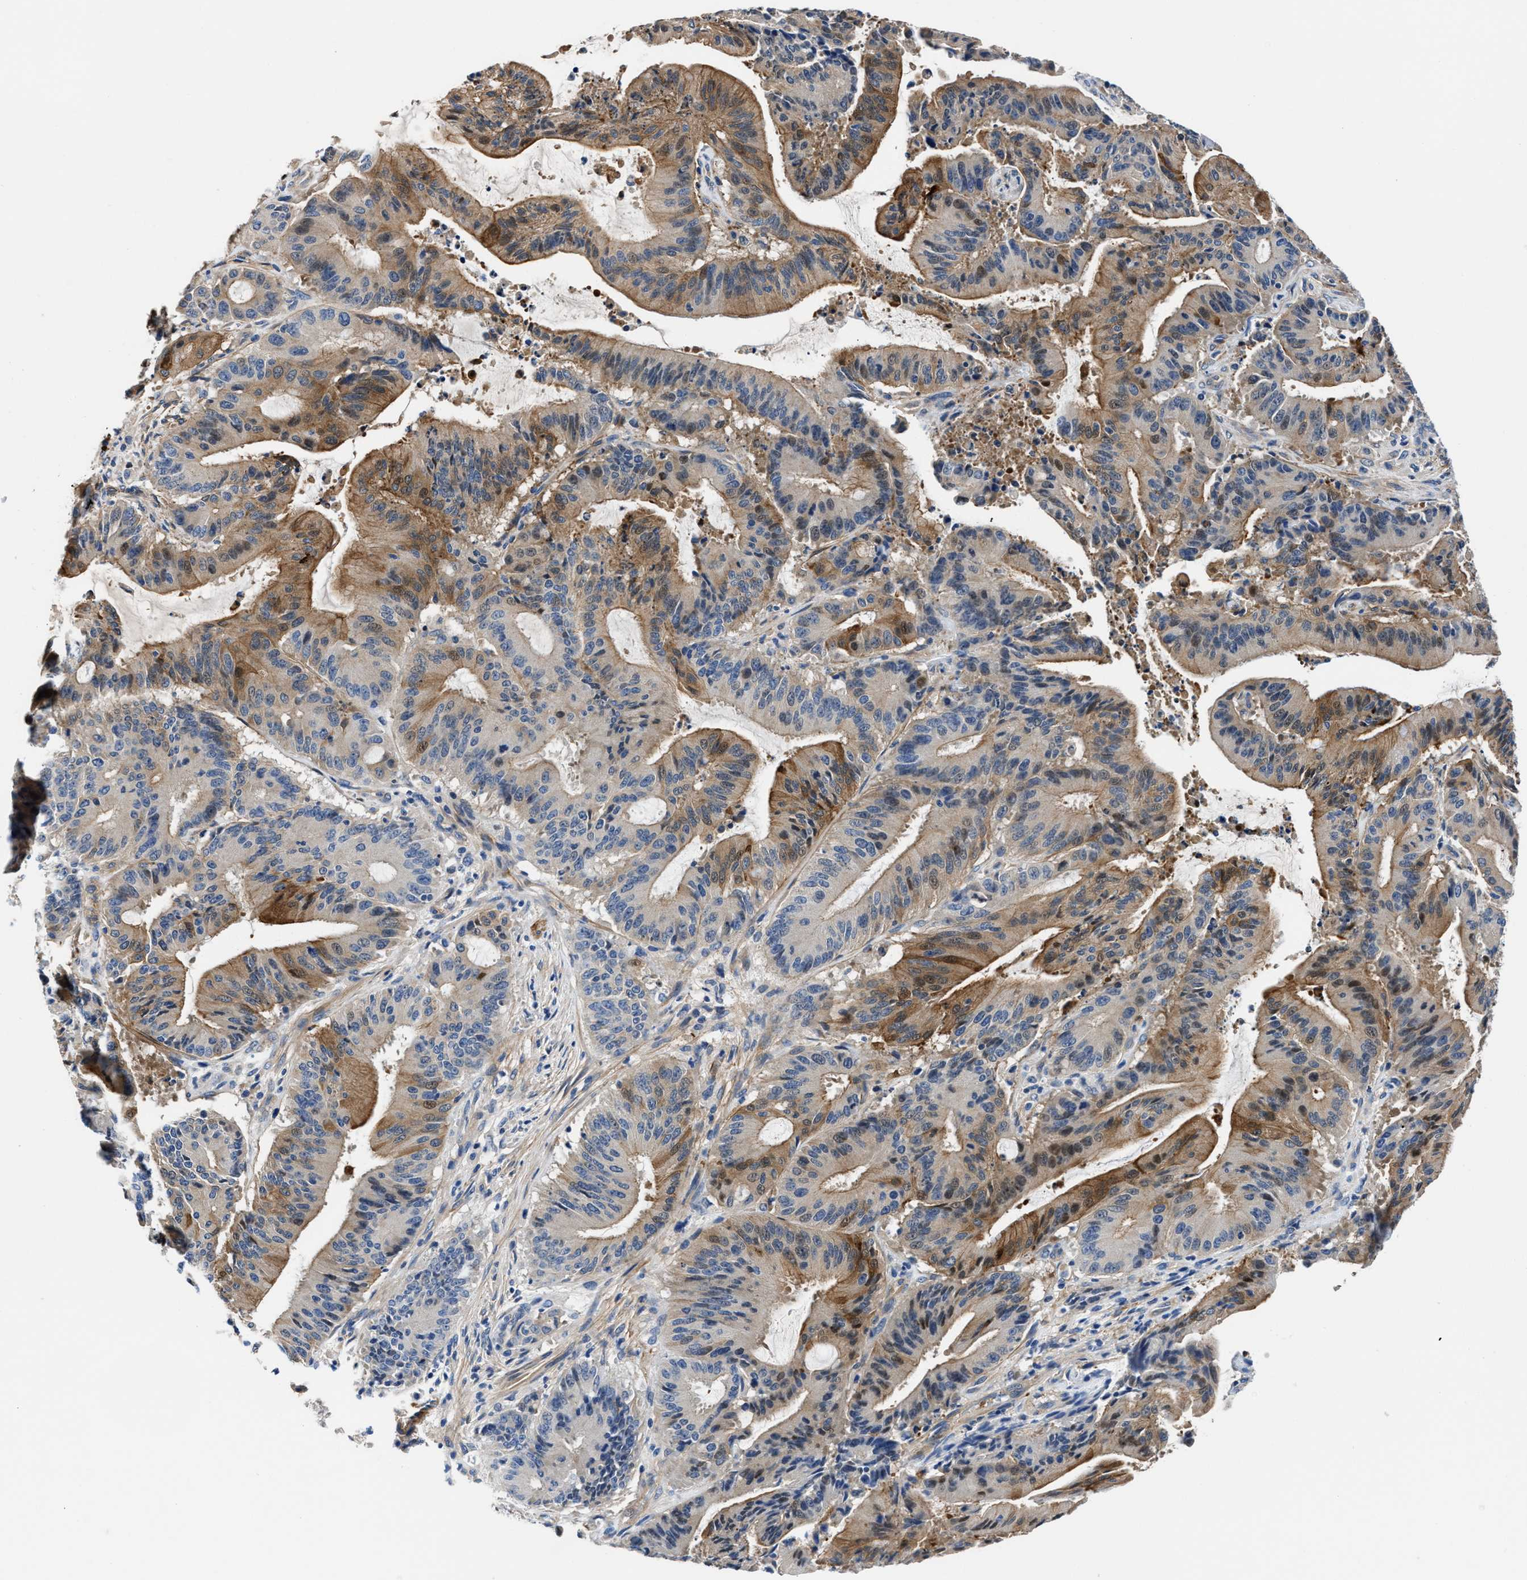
{"staining": {"intensity": "moderate", "quantity": "25%-75%", "location": "cytoplasmic/membranous"}, "tissue": "liver cancer", "cell_type": "Tumor cells", "image_type": "cancer", "snomed": [{"axis": "morphology", "description": "Normal tissue, NOS"}, {"axis": "morphology", "description": "Cholangiocarcinoma"}, {"axis": "topography", "description": "Liver"}, {"axis": "topography", "description": "Peripheral nerve tissue"}], "caption": "Immunohistochemistry (IHC) histopathology image of cholangiocarcinoma (liver) stained for a protein (brown), which shows medium levels of moderate cytoplasmic/membranous expression in approximately 25%-75% of tumor cells.", "gene": "PARG", "patient": {"sex": "female", "age": 73}}